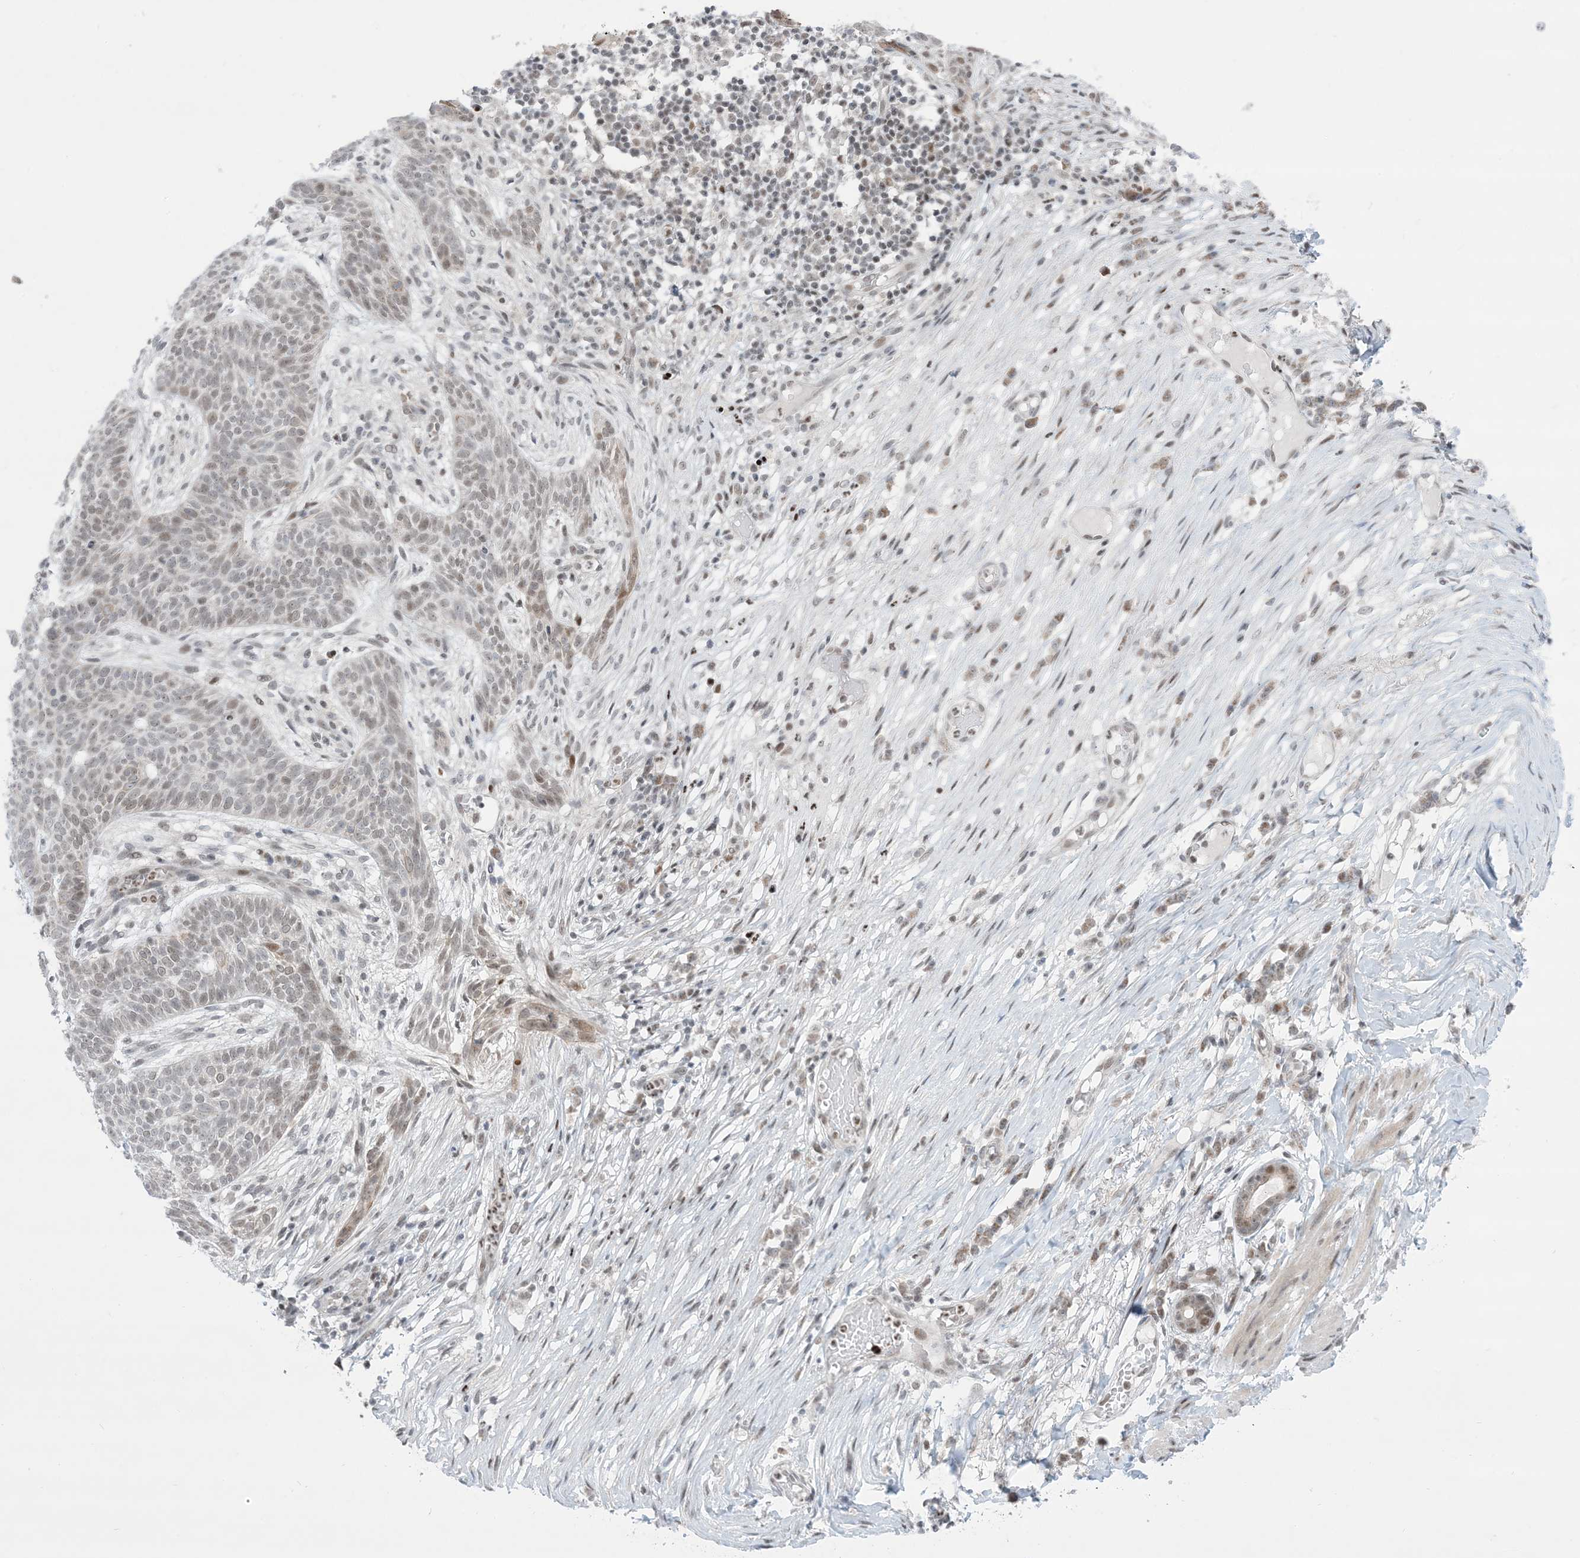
{"staining": {"intensity": "weak", "quantity": "<25%", "location": "nuclear"}, "tissue": "skin cancer", "cell_type": "Tumor cells", "image_type": "cancer", "snomed": [{"axis": "morphology", "description": "Normal tissue, NOS"}, {"axis": "morphology", "description": "Basal cell carcinoma"}, {"axis": "topography", "description": "Skin"}], "caption": "Image shows no protein staining in tumor cells of skin cancer tissue.", "gene": "TFPT", "patient": {"sex": "male", "age": 64}}